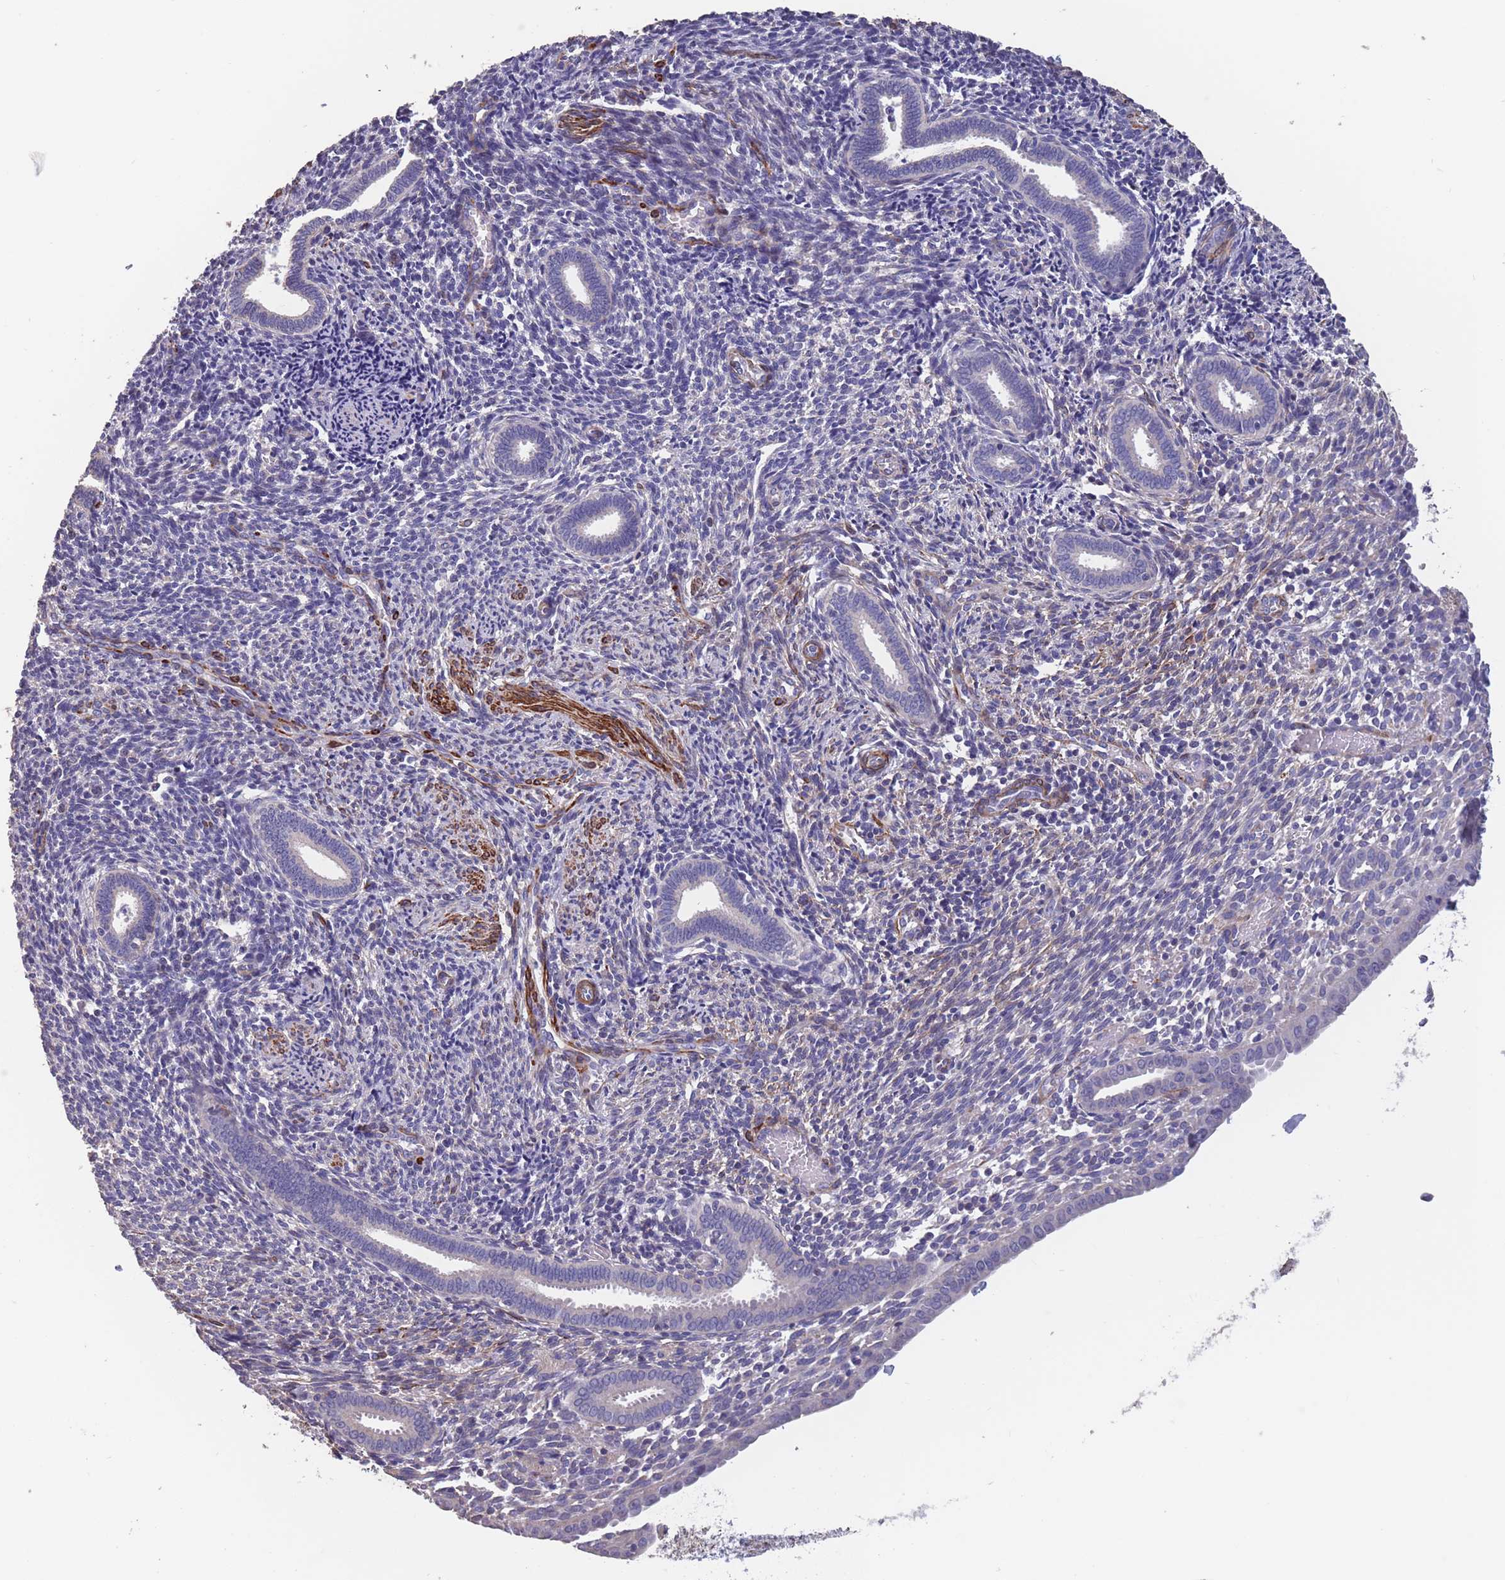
{"staining": {"intensity": "negative", "quantity": "none", "location": "none"}, "tissue": "endometrium", "cell_type": "Cells in endometrial stroma", "image_type": "normal", "snomed": [{"axis": "morphology", "description": "Normal tissue, NOS"}, {"axis": "topography", "description": "Endometrium"}], "caption": "A photomicrograph of endometrium stained for a protein exhibits no brown staining in cells in endometrial stroma. (Brightfield microscopy of DAB immunohistochemistry at high magnification).", "gene": "TOMM40L", "patient": {"sex": "female", "age": 32}}